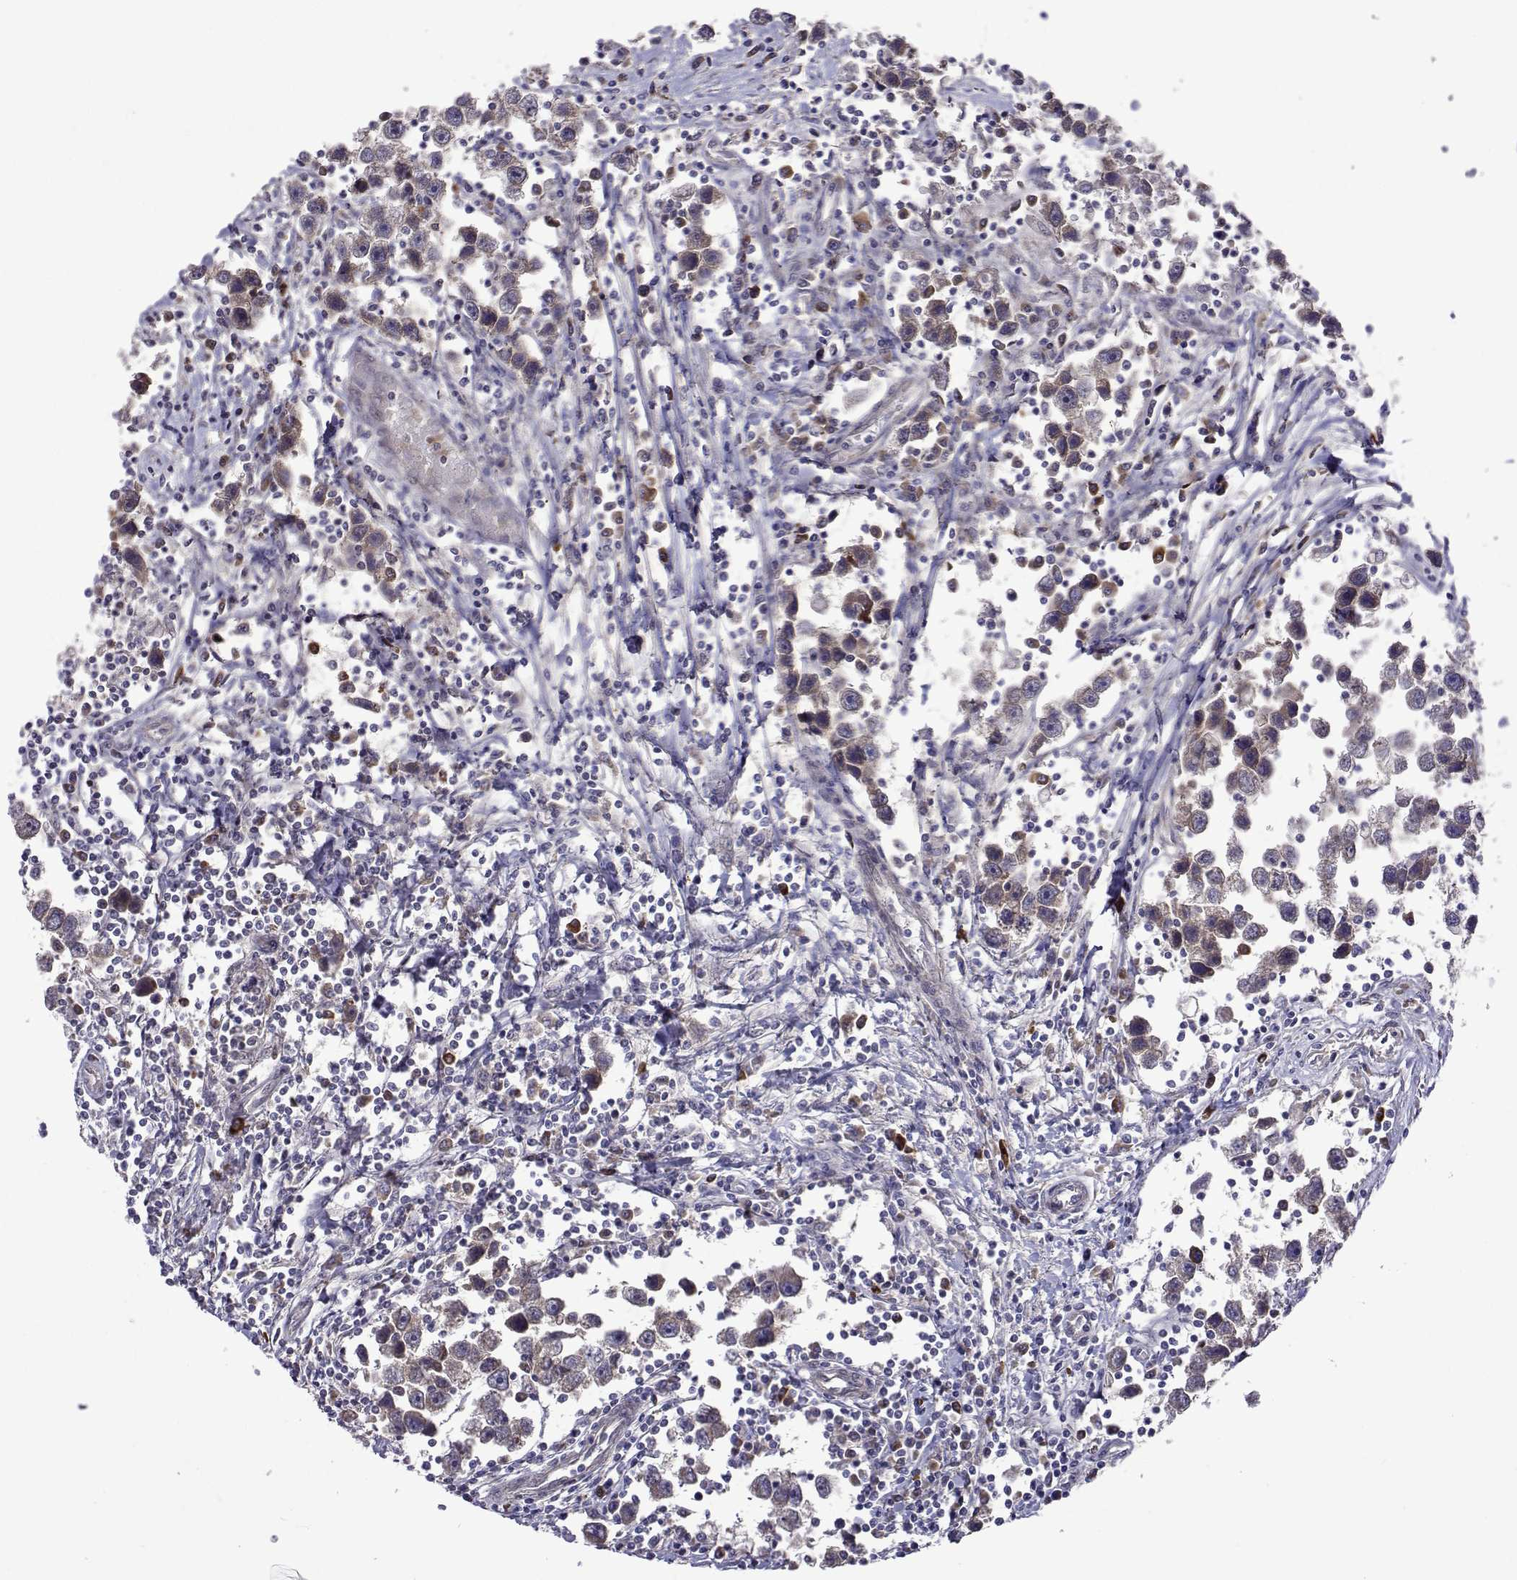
{"staining": {"intensity": "negative", "quantity": "none", "location": "none"}, "tissue": "testis cancer", "cell_type": "Tumor cells", "image_type": "cancer", "snomed": [{"axis": "morphology", "description": "Seminoma, NOS"}, {"axis": "topography", "description": "Testis"}], "caption": "Immunohistochemistry (IHC) of human testis cancer reveals no staining in tumor cells.", "gene": "TARBP2", "patient": {"sex": "male", "age": 30}}